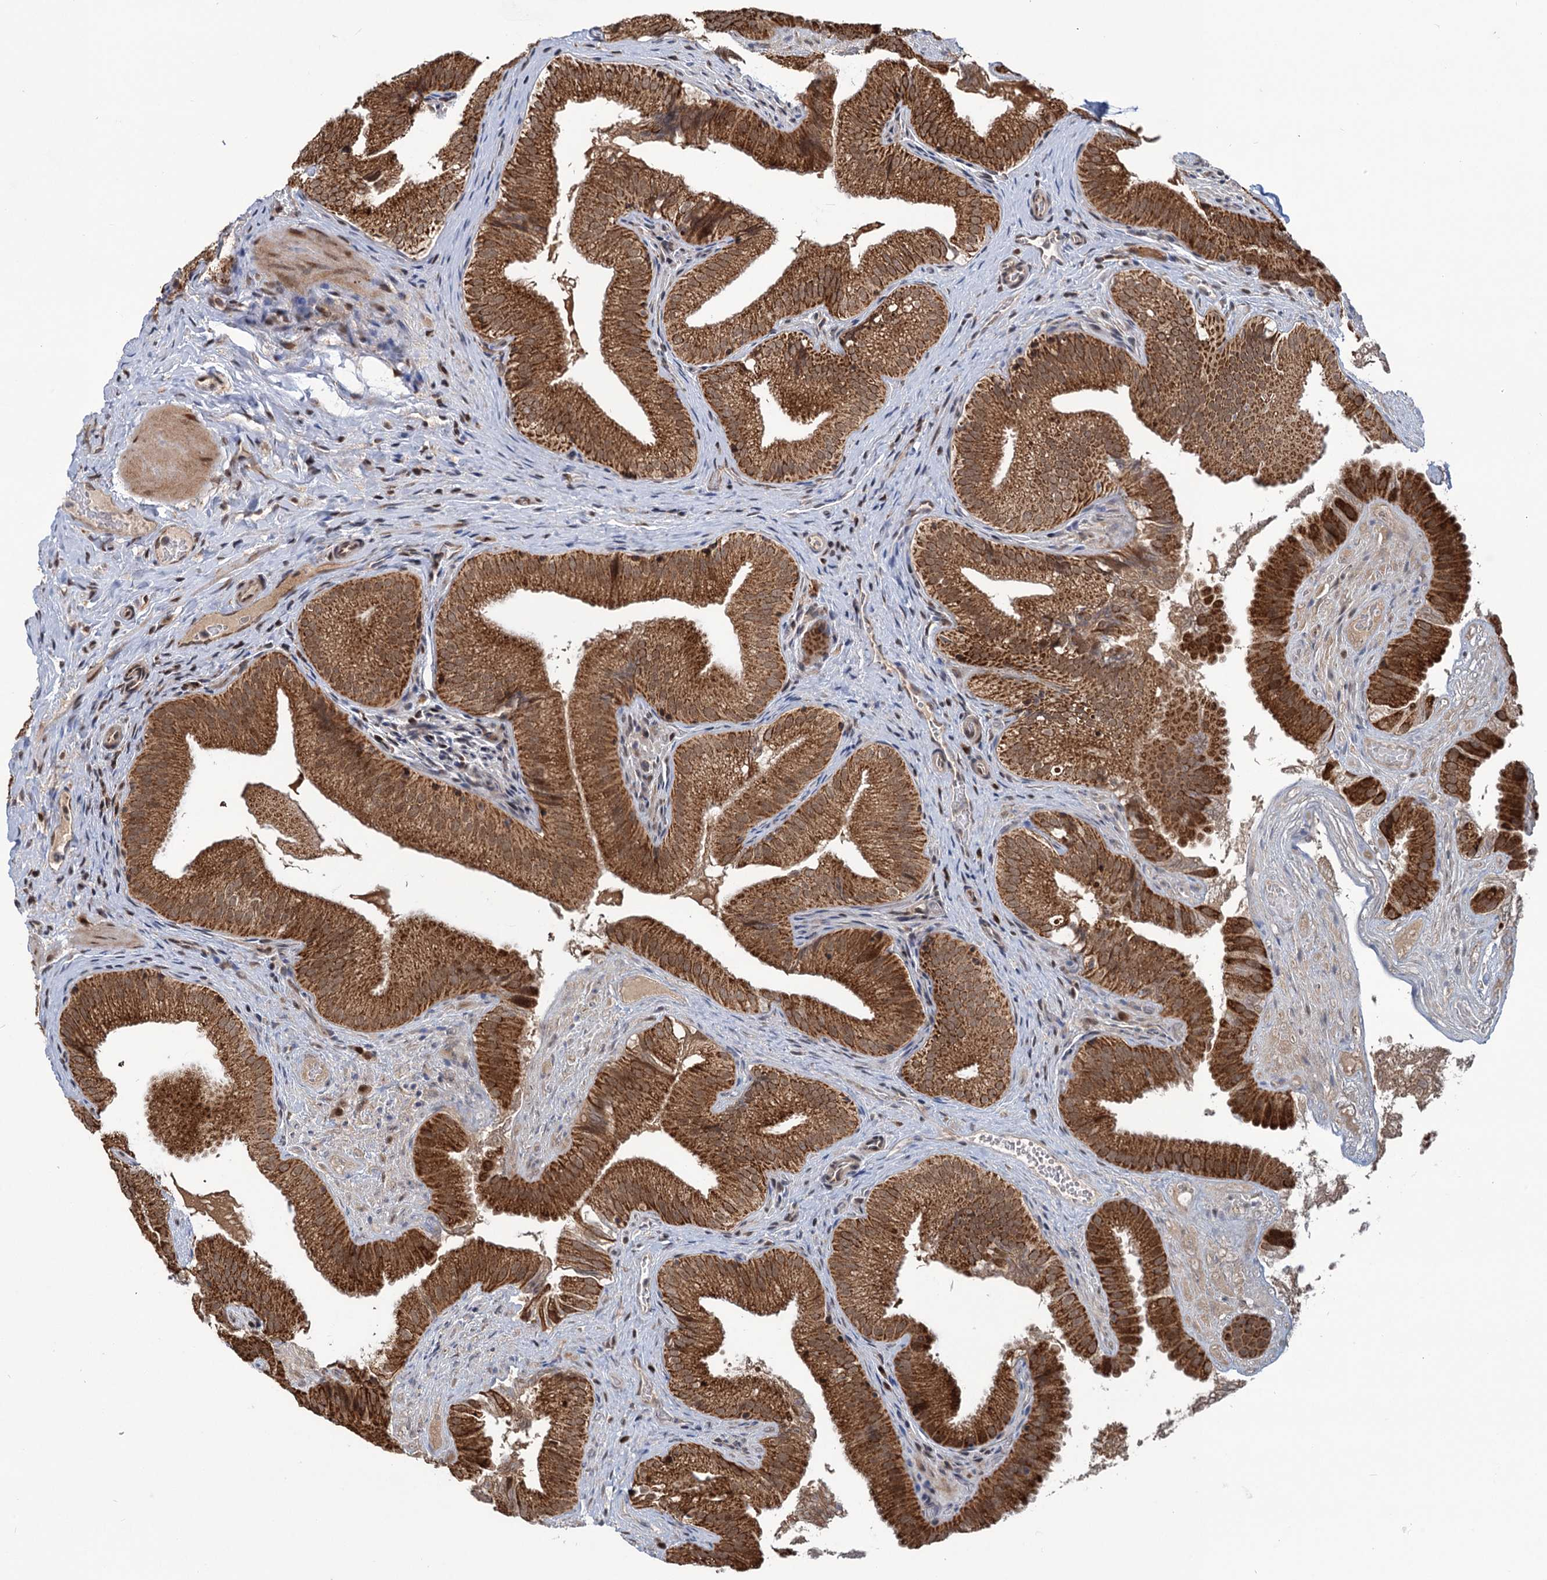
{"staining": {"intensity": "strong", "quantity": ">75%", "location": "cytoplasmic/membranous"}, "tissue": "gallbladder", "cell_type": "Glandular cells", "image_type": "normal", "snomed": [{"axis": "morphology", "description": "Normal tissue, NOS"}, {"axis": "topography", "description": "Gallbladder"}], "caption": "An immunohistochemistry image of unremarkable tissue is shown. Protein staining in brown labels strong cytoplasmic/membranous positivity in gallbladder within glandular cells. (Stains: DAB in brown, nuclei in blue, Microscopy: brightfield microscopy at high magnification).", "gene": "PHC3", "patient": {"sex": "female", "age": 30}}